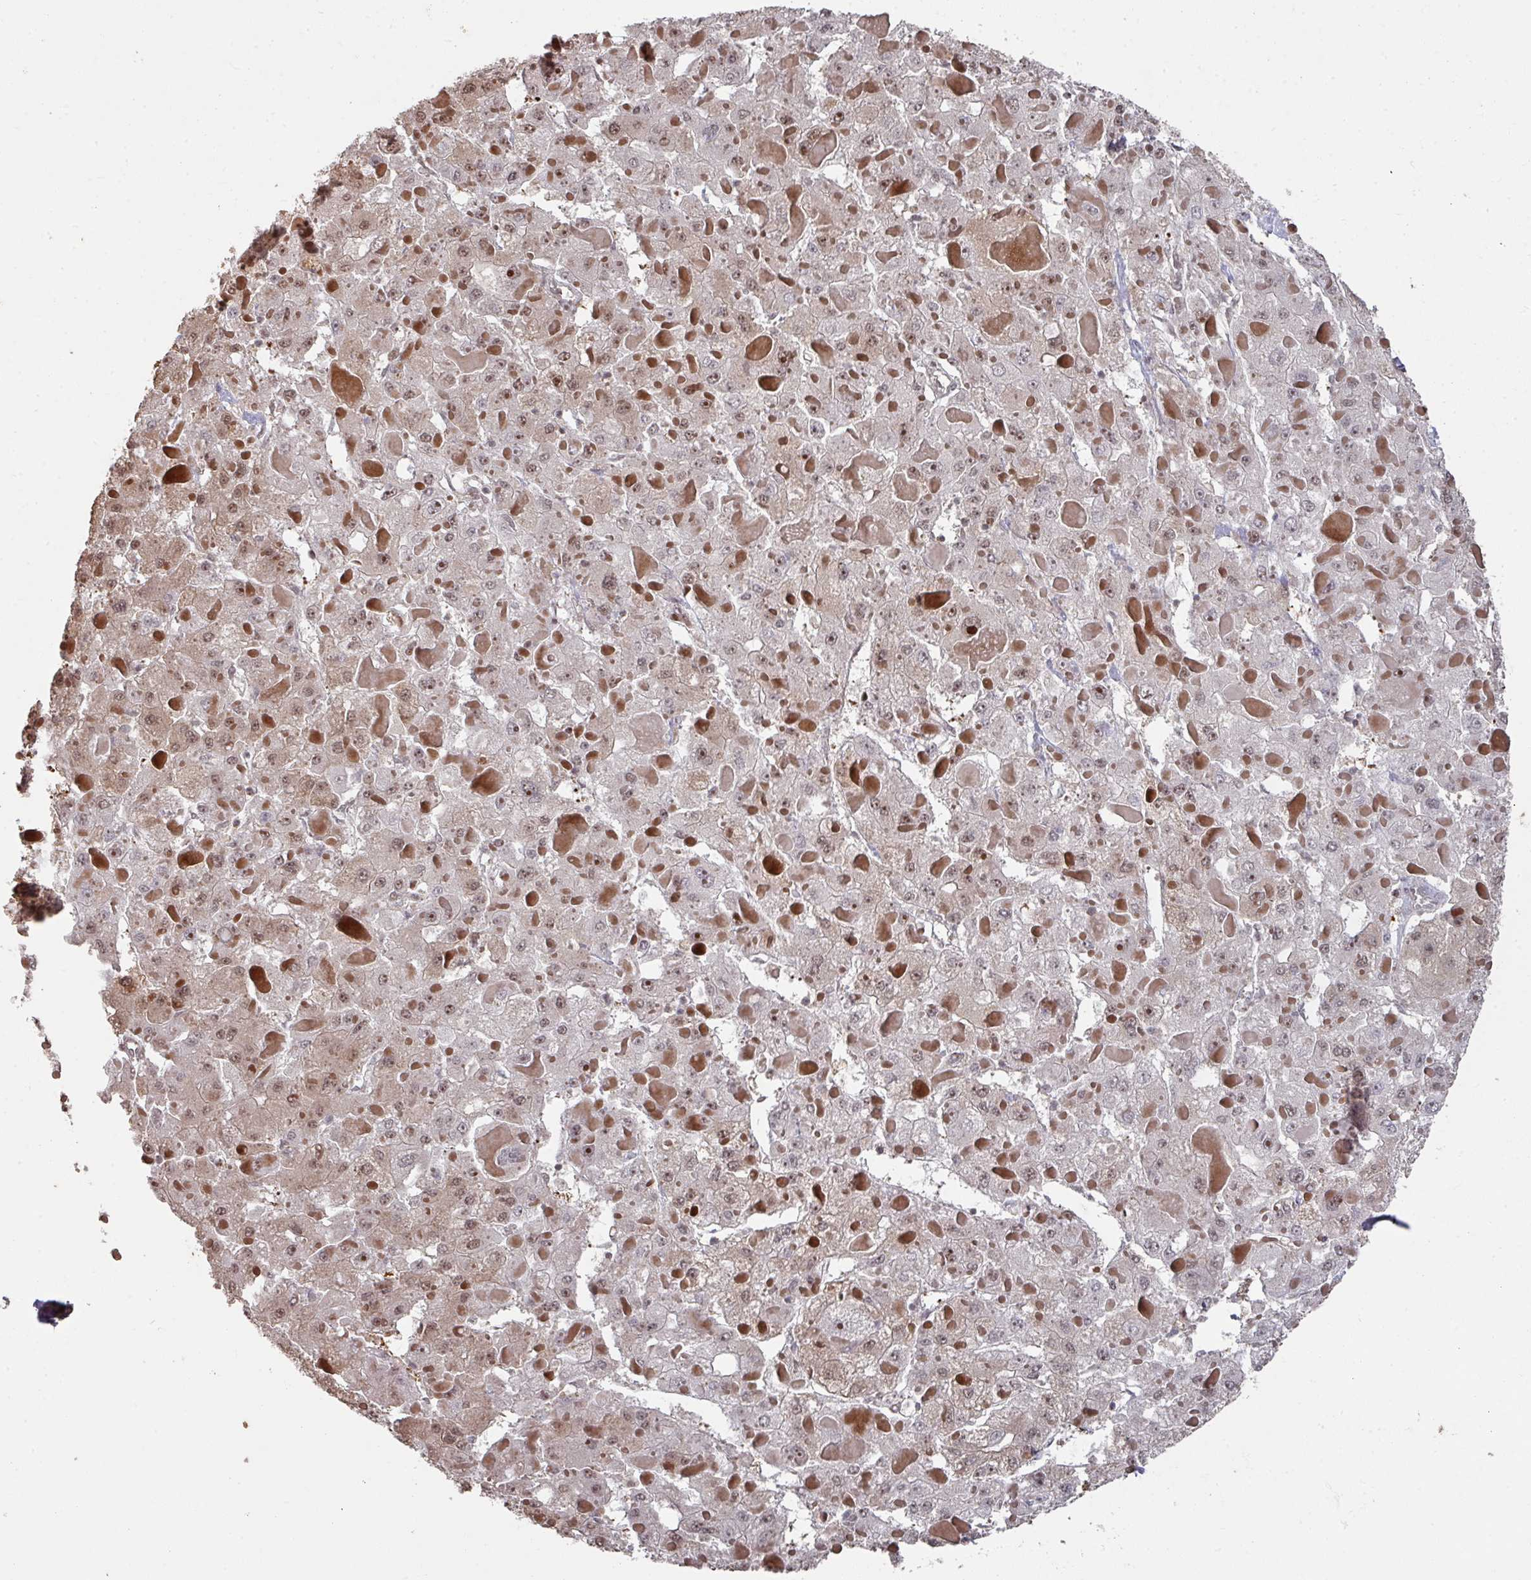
{"staining": {"intensity": "weak", "quantity": "25%-75%", "location": "cytoplasmic/membranous,nuclear"}, "tissue": "liver cancer", "cell_type": "Tumor cells", "image_type": "cancer", "snomed": [{"axis": "morphology", "description": "Carcinoma, Hepatocellular, NOS"}, {"axis": "topography", "description": "Liver"}], "caption": "Hepatocellular carcinoma (liver) stained with DAB IHC exhibits low levels of weak cytoplasmic/membranous and nuclear positivity in about 25%-75% of tumor cells.", "gene": "CA7", "patient": {"sex": "female", "age": 73}}